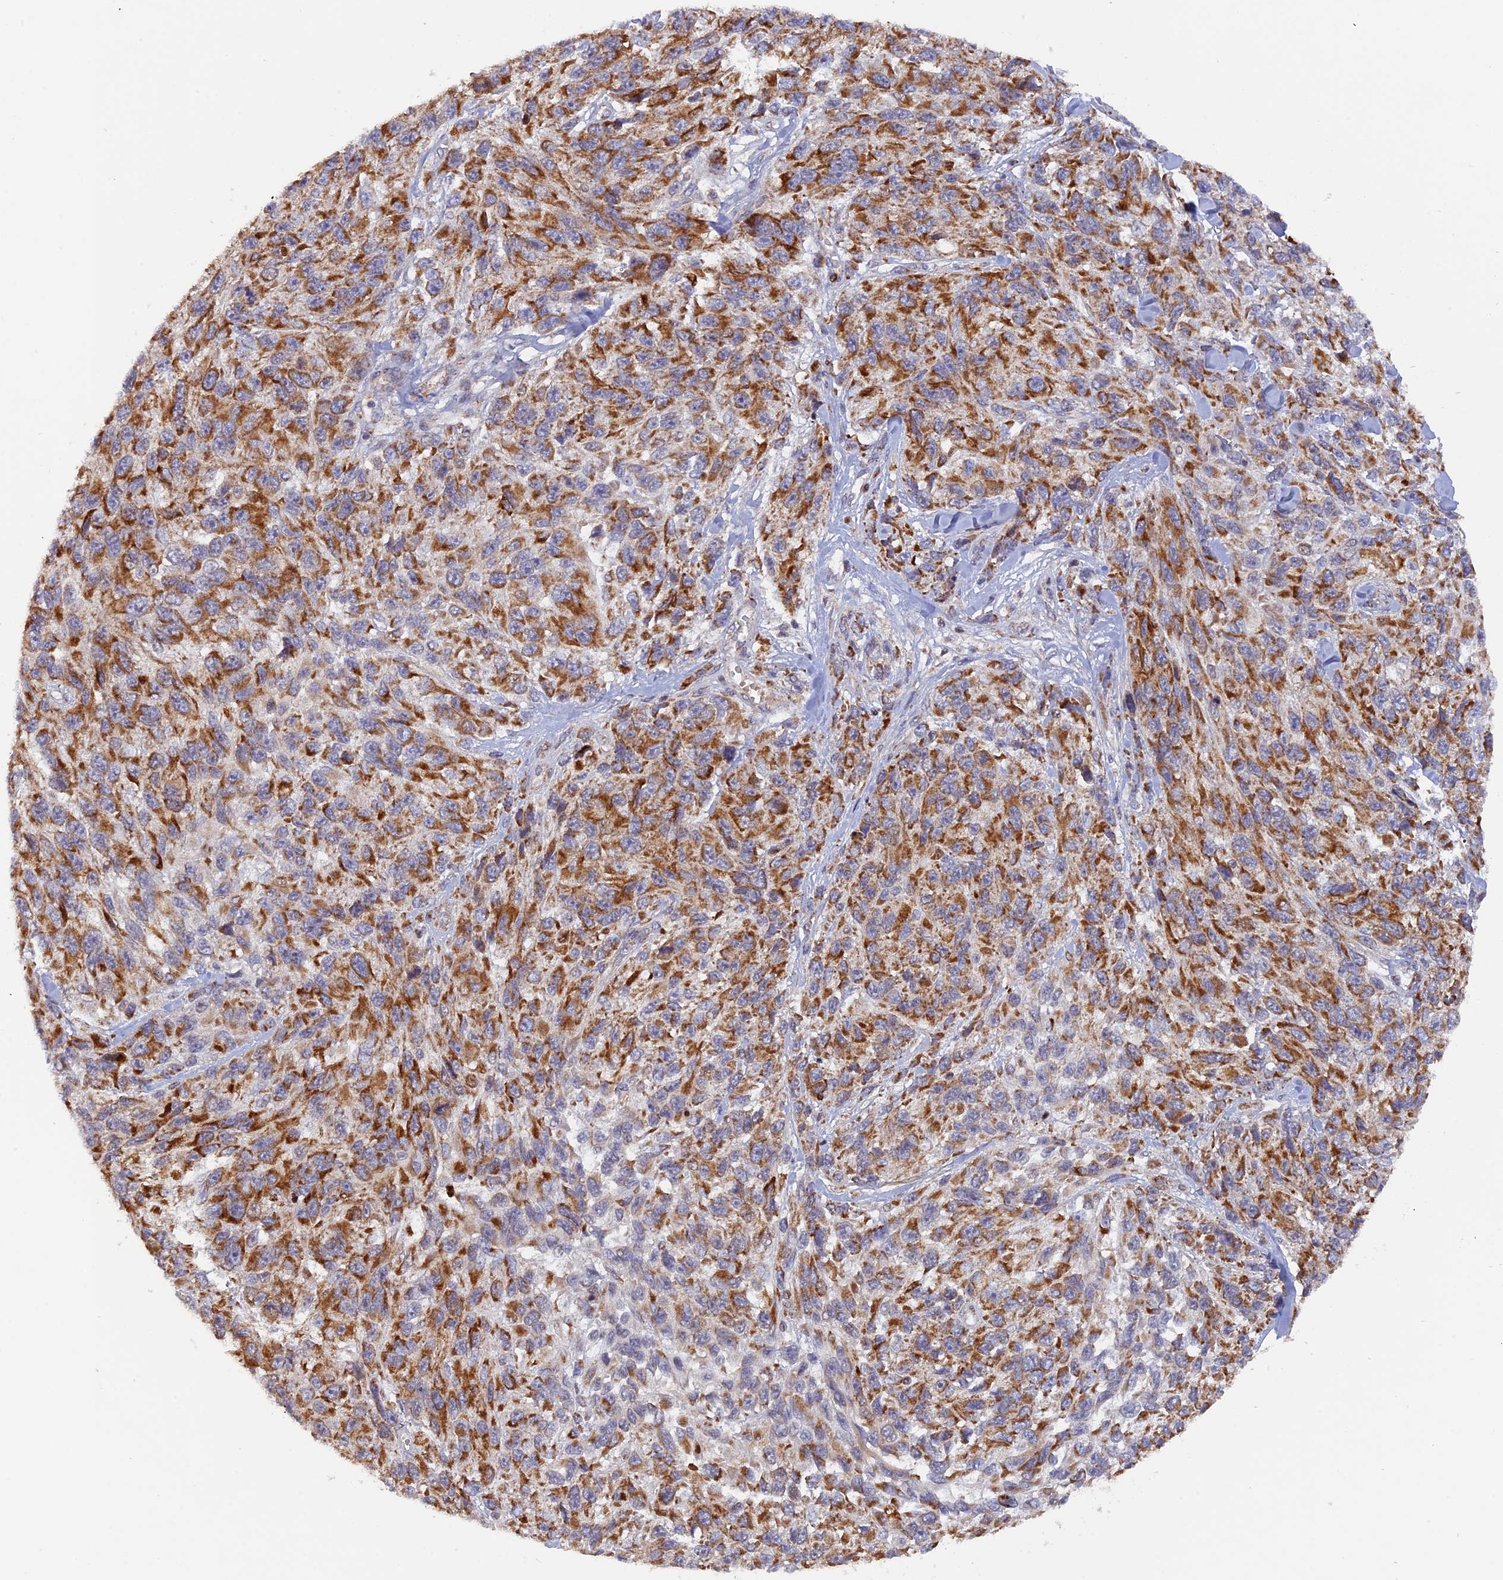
{"staining": {"intensity": "moderate", "quantity": ">75%", "location": "cytoplasmic/membranous"}, "tissue": "melanoma", "cell_type": "Tumor cells", "image_type": "cancer", "snomed": [{"axis": "morphology", "description": "Malignant melanoma, NOS"}, {"axis": "topography", "description": "Skin"}], "caption": "DAB immunohistochemical staining of human melanoma demonstrates moderate cytoplasmic/membranous protein expression in approximately >75% of tumor cells.", "gene": "MPV17L", "patient": {"sex": "female", "age": 96}}